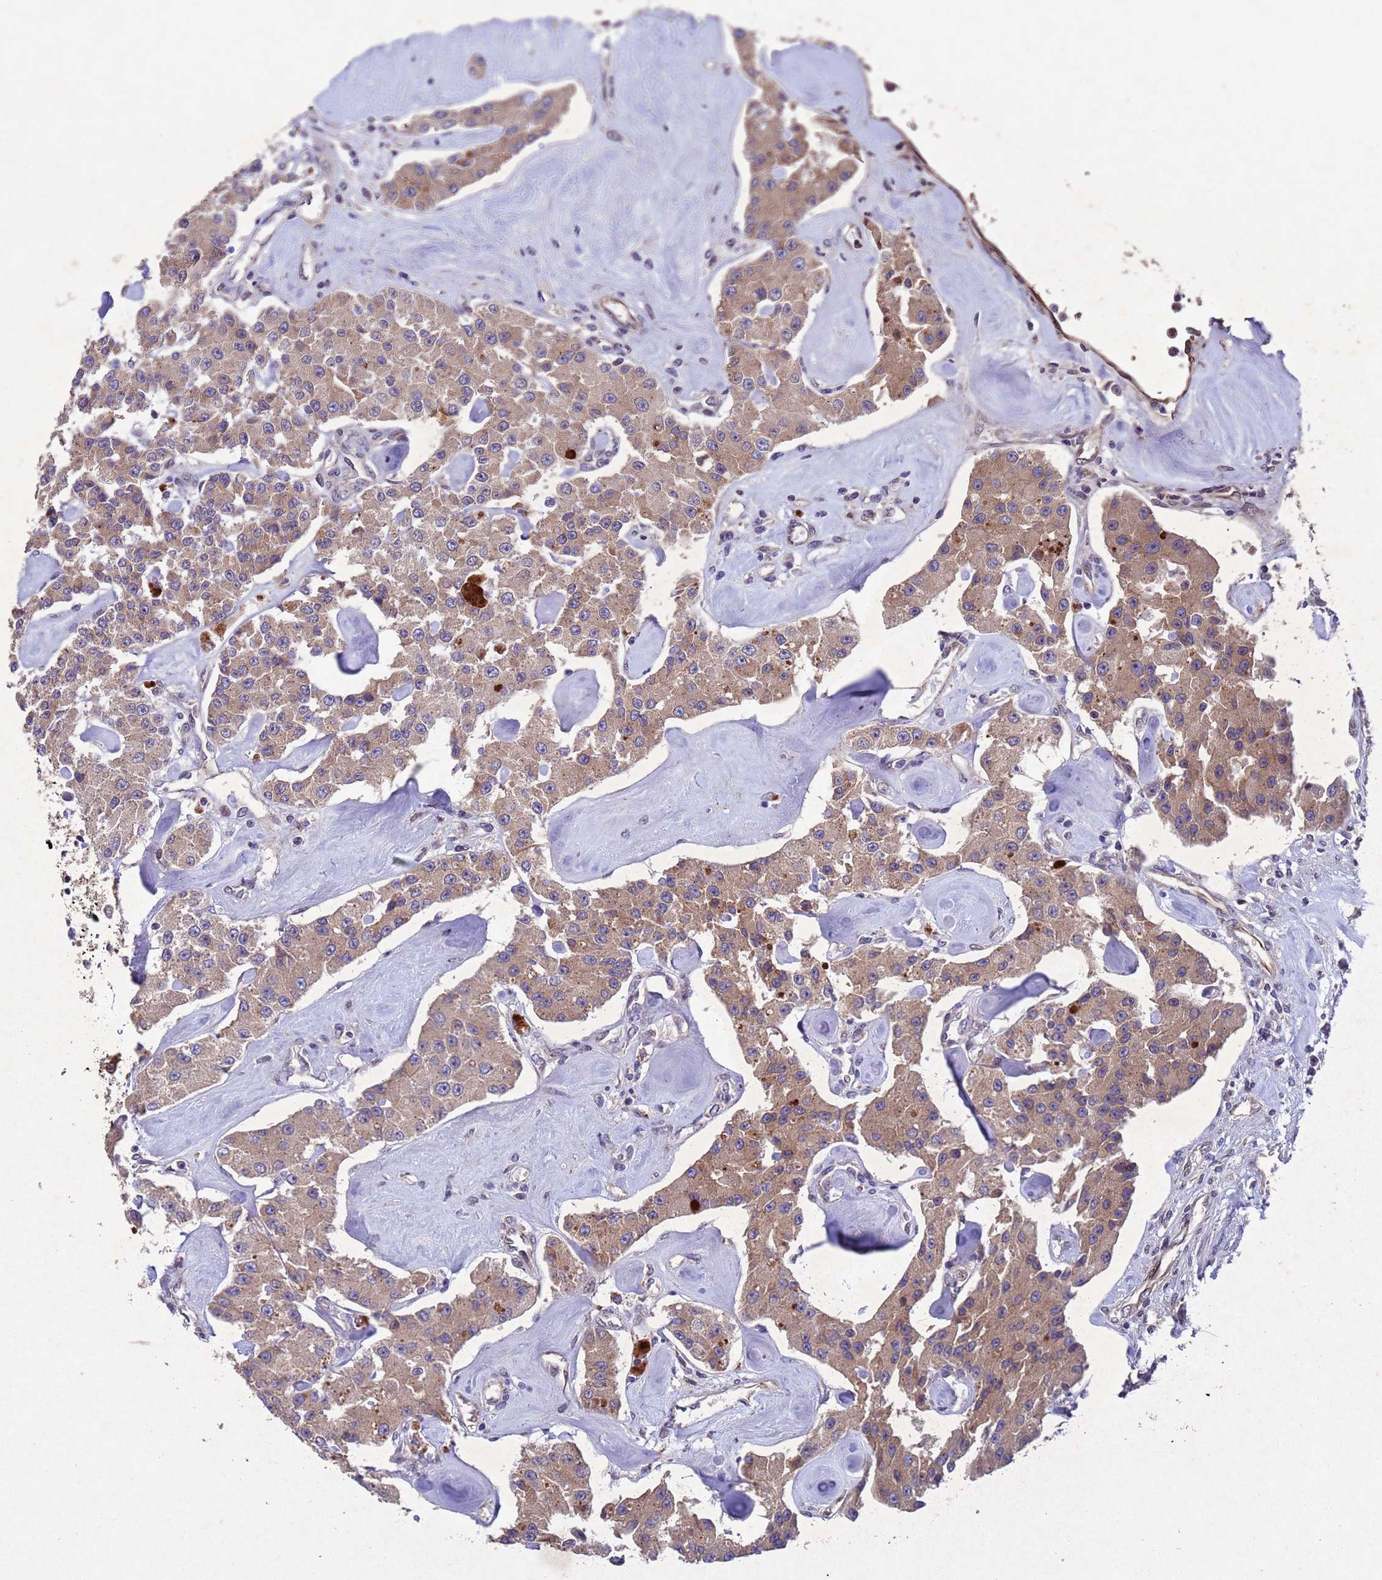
{"staining": {"intensity": "moderate", "quantity": ">75%", "location": "cytoplasmic/membranous"}, "tissue": "carcinoid", "cell_type": "Tumor cells", "image_type": "cancer", "snomed": [{"axis": "morphology", "description": "Carcinoid, malignant, NOS"}, {"axis": "topography", "description": "Pancreas"}], "caption": "Protein analysis of carcinoid (malignant) tissue shows moderate cytoplasmic/membranous positivity in approximately >75% of tumor cells. (DAB (3,3'-diaminobenzidine) = brown stain, brightfield microscopy at high magnification).", "gene": "TBK1", "patient": {"sex": "male", "age": 41}}